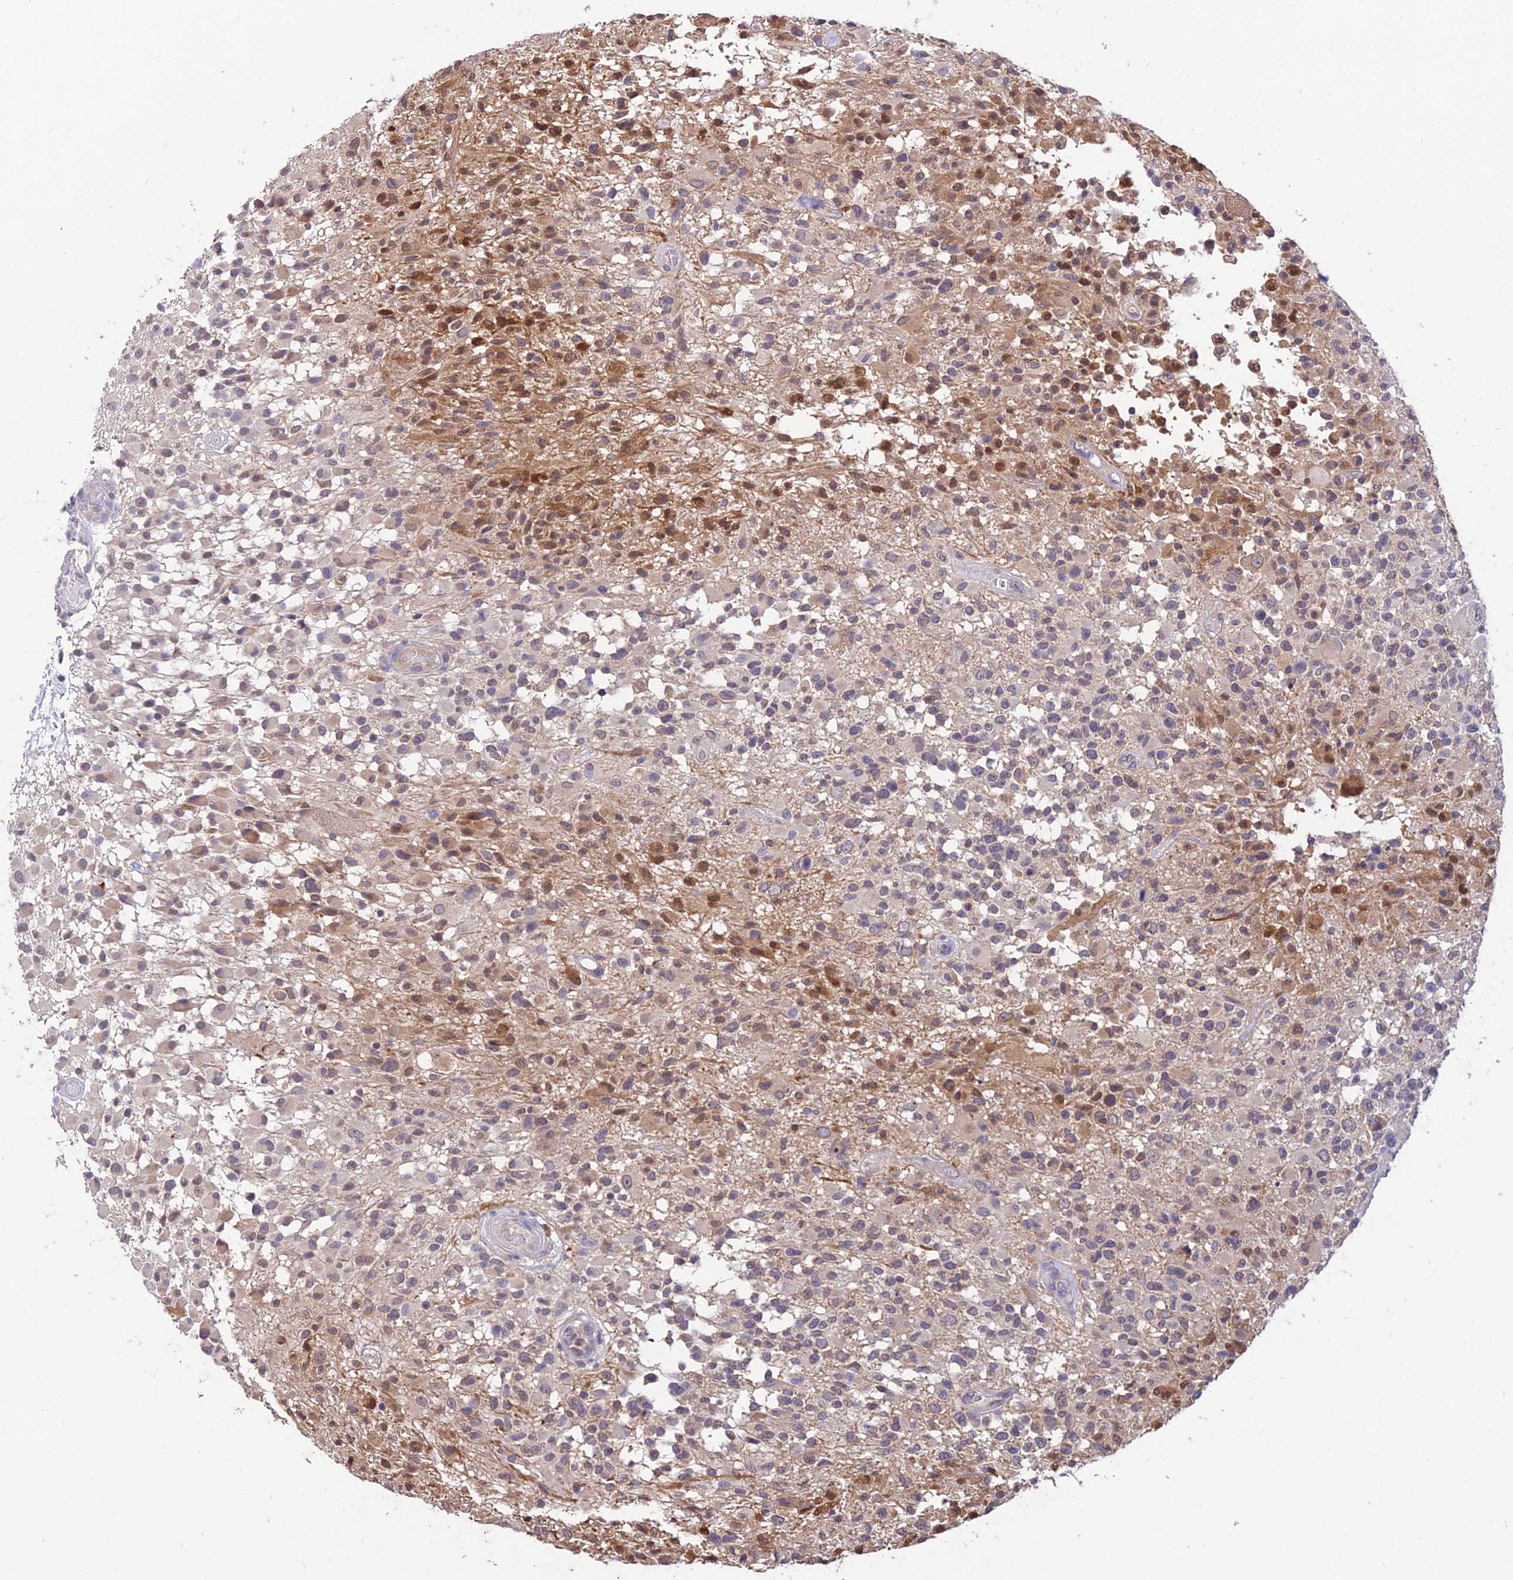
{"staining": {"intensity": "strong", "quantity": "<25%", "location": "cytoplasmic/membranous,nuclear"}, "tissue": "glioma", "cell_type": "Tumor cells", "image_type": "cancer", "snomed": [{"axis": "morphology", "description": "Glioma, malignant, High grade"}, {"axis": "morphology", "description": "Glioblastoma, NOS"}, {"axis": "topography", "description": "Brain"}], "caption": "IHC photomicrograph of high-grade glioma (malignant) stained for a protein (brown), which shows medium levels of strong cytoplasmic/membranous and nuclear positivity in approximately <25% of tumor cells.", "gene": "PGK1", "patient": {"sex": "male", "age": 60}}